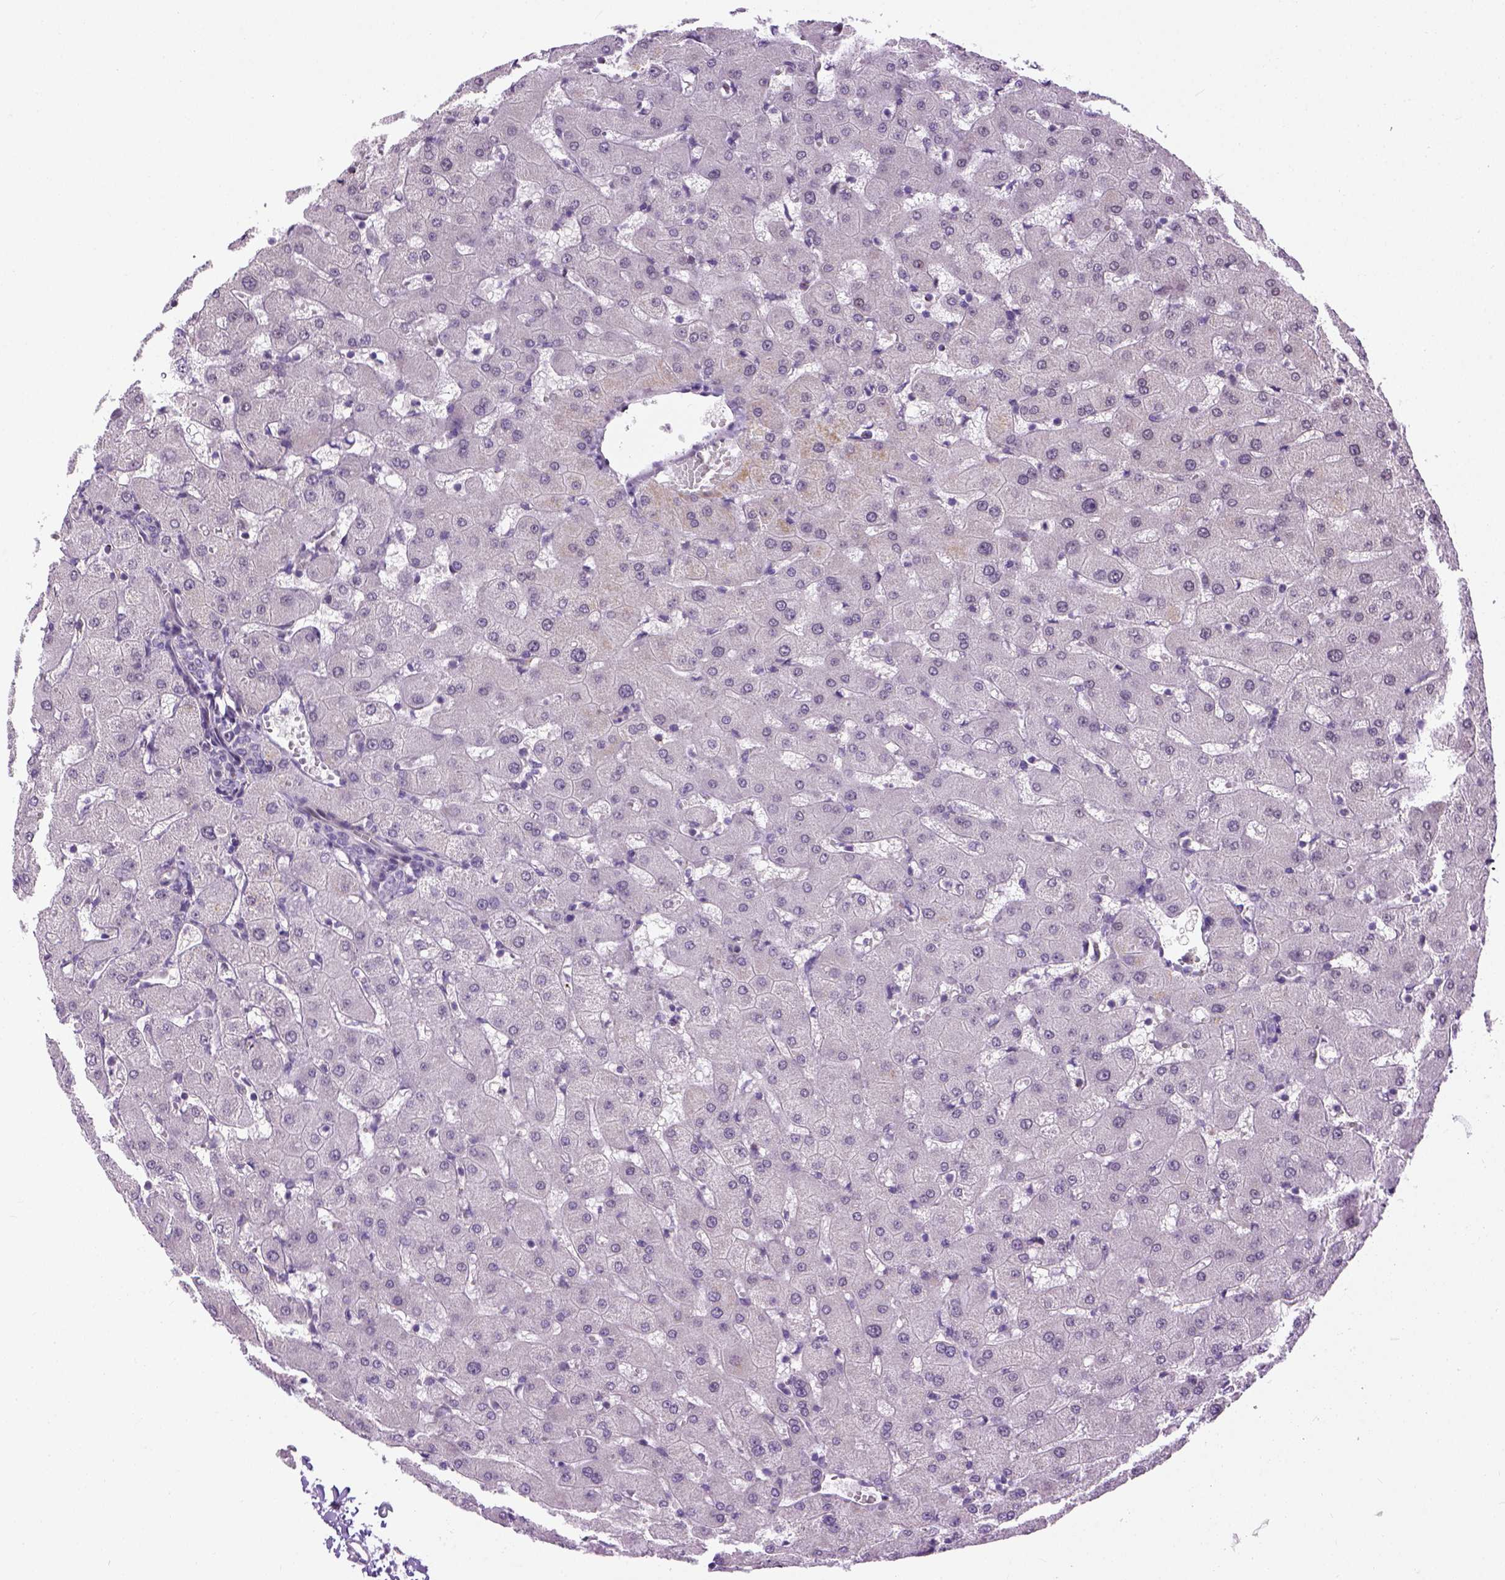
{"staining": {"intensity": "negative", "quantity": "none", "location": "none"}, "tissue": "liver", "cell_type": "Cholangiocytes", "image_type": "normal", "snomed": [{"axis": "morphology", "description": "Normal tissue, NOS"}, {"axis": "topography", "description": "Liver"}], "caption": "Immunohistochemistry of normal liver demonstrates no expression in cholangiocytes.", "gene": "KAZN", "patient": {"sex": "female", "age": 63}}